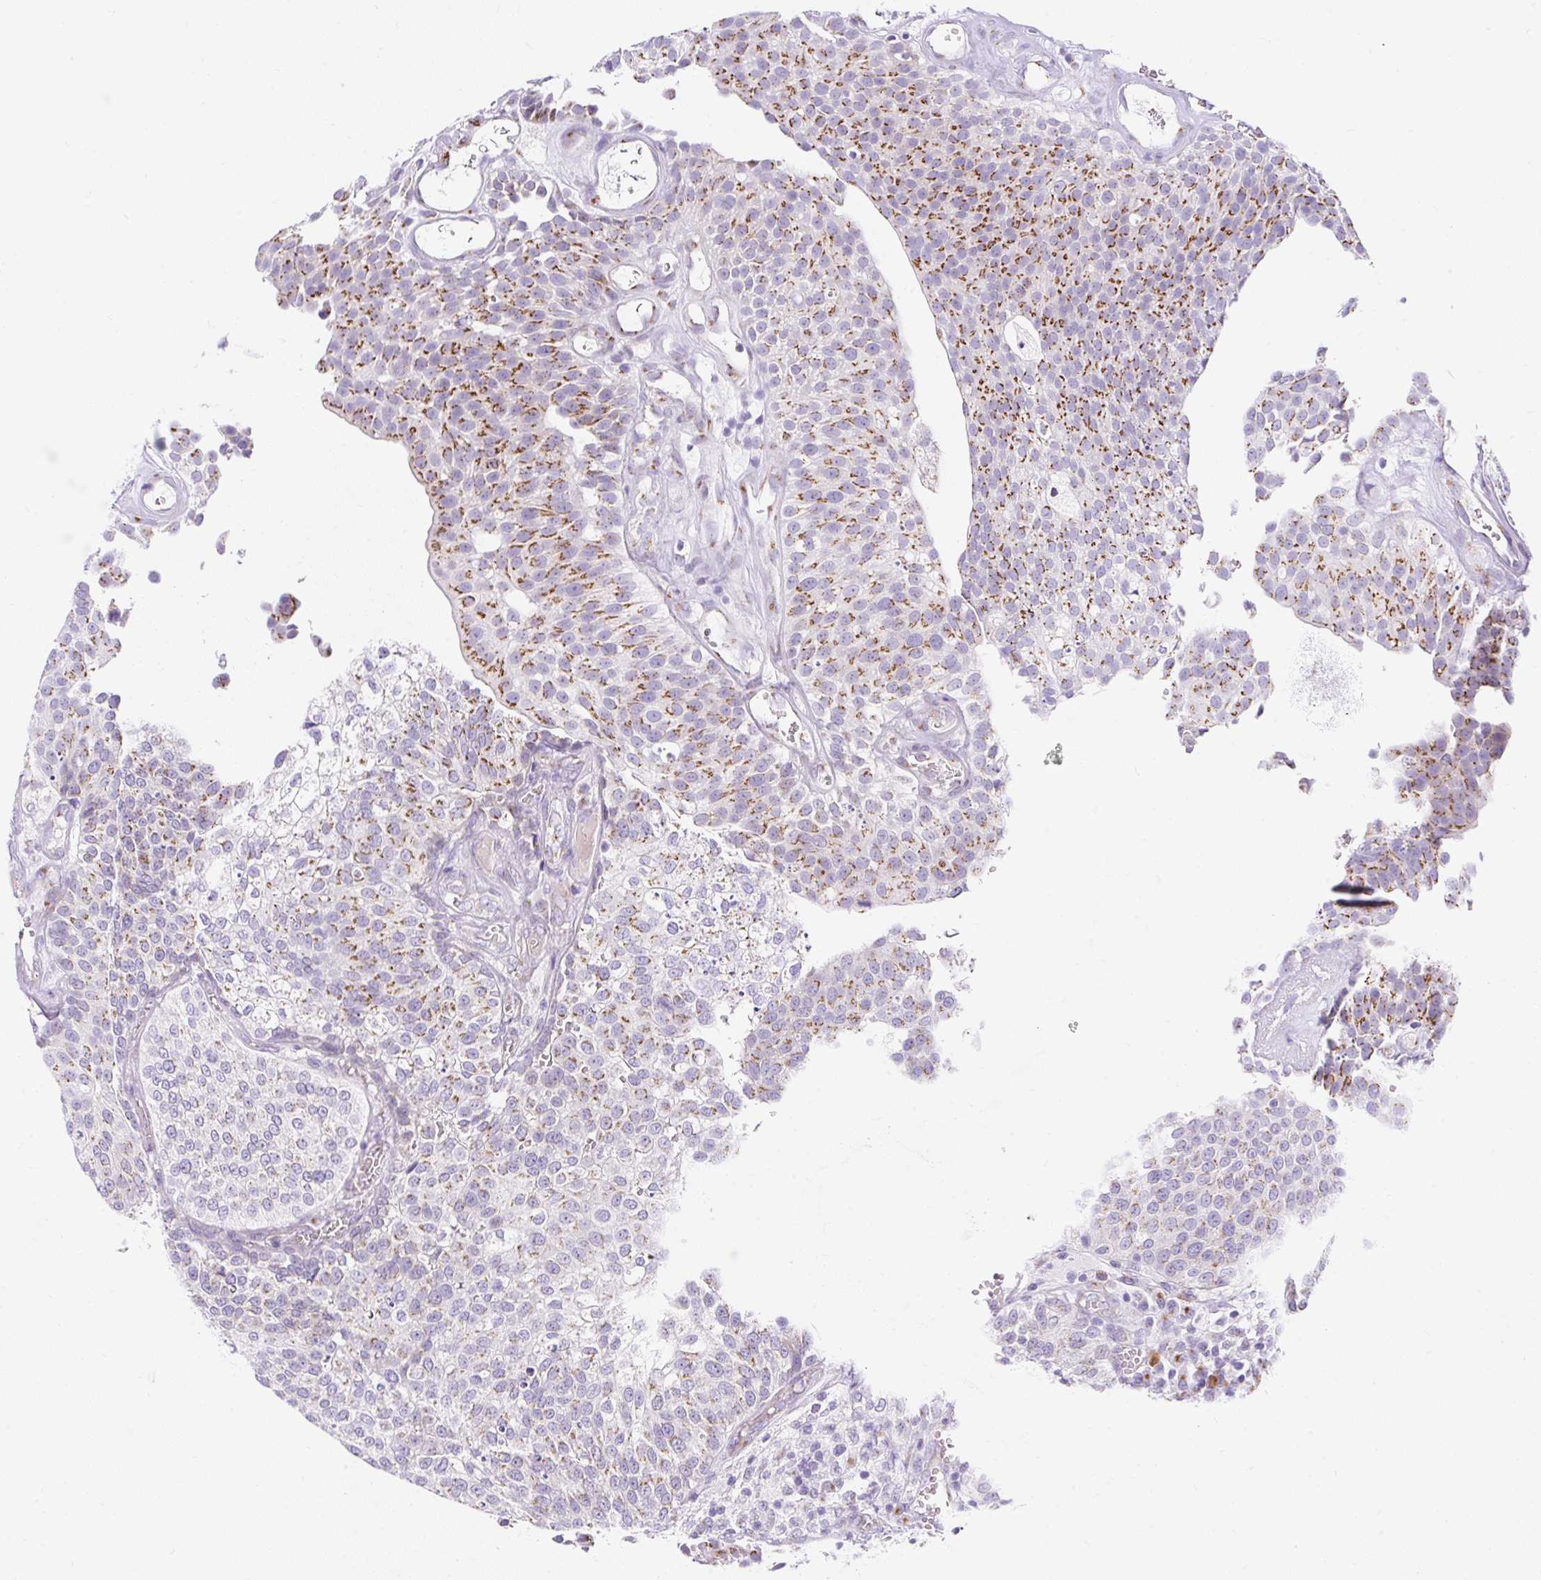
{"staining": {"intensity": "strong", "quantity": "25%-75%", "location": "cytoplasmic/membranous"}, "tissue": "urothelial cancer", "cell_type": "Tumor cells", "image_type": "cancer", "snomed": [{"axis": "morphology", "description": "Urothelial carcinoma, Low grade"}, {"axis": "topography", "description": "Urinary bladder"}], "caption": "Immunohistochemistry (IHC) (DAB) staining of urothelial cancer reveals strong cytoplasmic/membranous protein staining in about 25%-75% of tumor cells.", "gene": "GOLGA8A", "patient": {"sex": "female", "age": 79}}